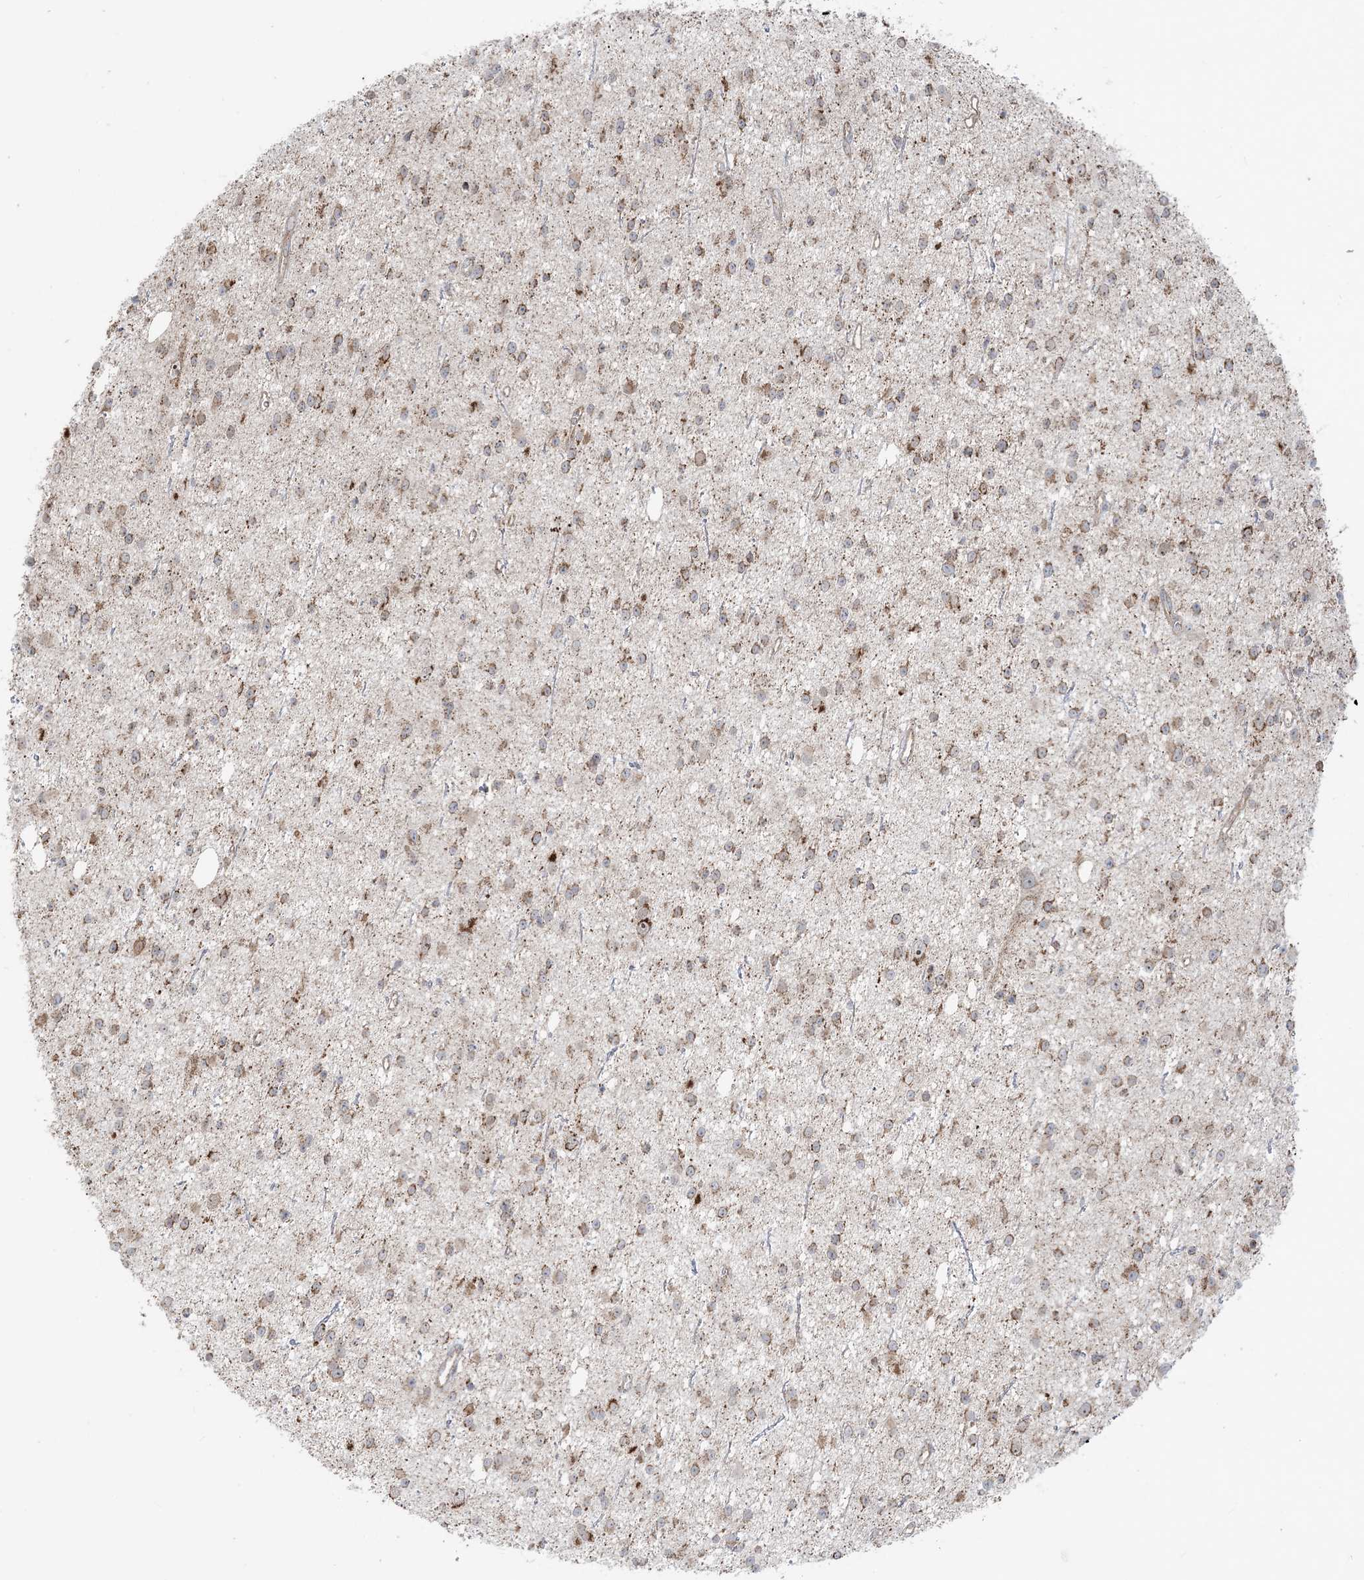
{"staining": {"intensity": "moderate", "quantity": ">75%", "location": "cytoplasmic/membranous"}, "tissue": "glioma", "cell_type": "Tumor cells", "image_type": "cancer", "snomed": [{"axis": "morphology", "description": "Glioma, malignant, Low grade"}, {"axis": "topography", "description": "Cerebral cortex"}], "caption": "IHC of malignant glioma (low-grade) reveals medium levels of moderate cytoplasmic/membranous expression in about >75% of tumor cells.", "gene": "MAPKBP1", "patient": {"sex": "female", "age": 39}}